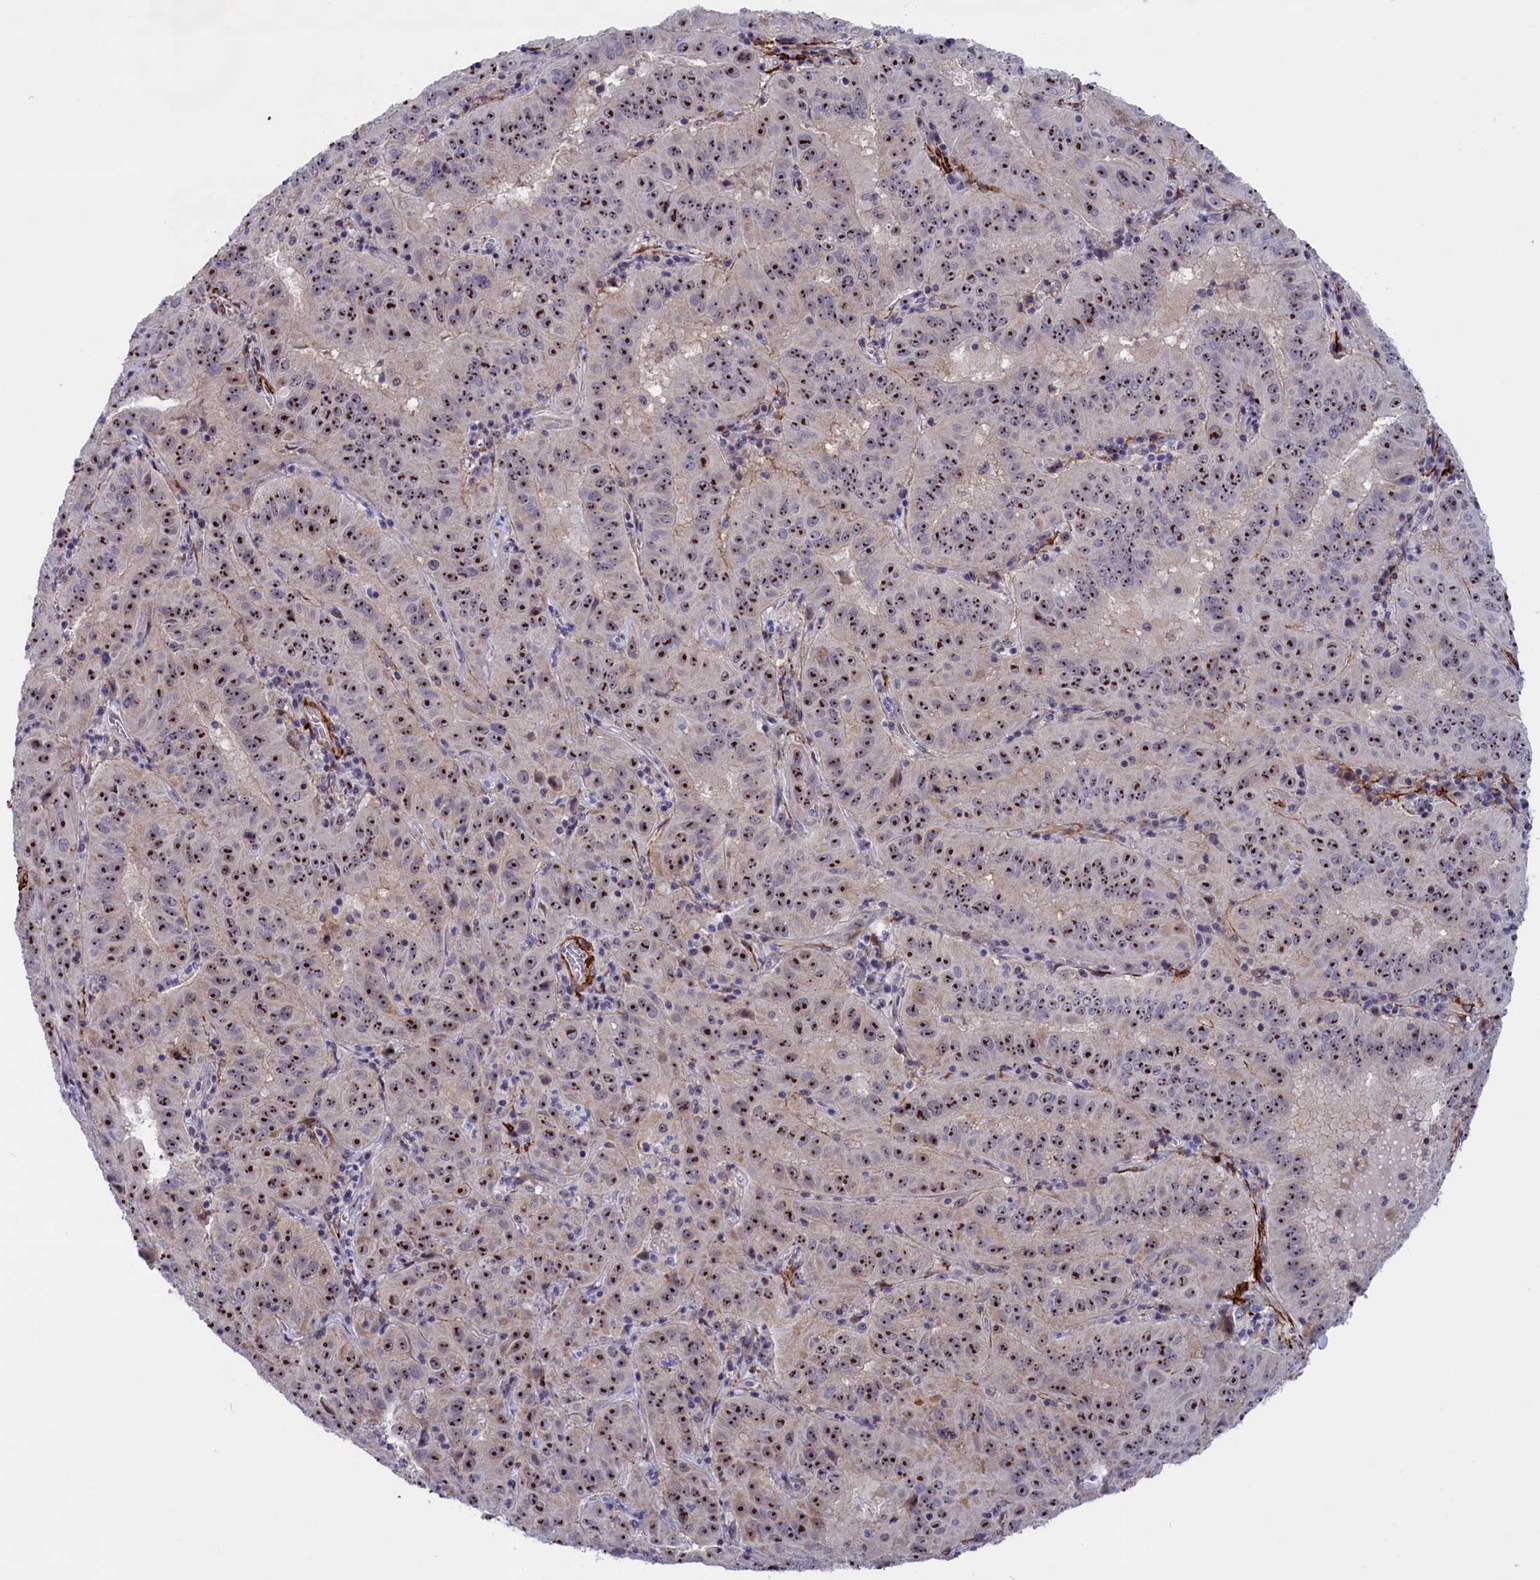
{"staining": {"intensity": "strong", "quantity": ">75%", "location": "nuclear"}, "tissue": "pancreatic cancer", "cell_type": "Tumor cells", "image_type": "cancer", "snomed": [{"axis": "morphology", "description": "Adenocarcinoma, NOS"}, {"axis": "topography", "description": "Pancreas"}], "caption": "Pancreatic adenocarcinoma stained with IHC demonstrates strong nuclear expression in about >75% of tumor cells.", "gene": "PPAN", "patient": {"sex": "male", "age": 63}}